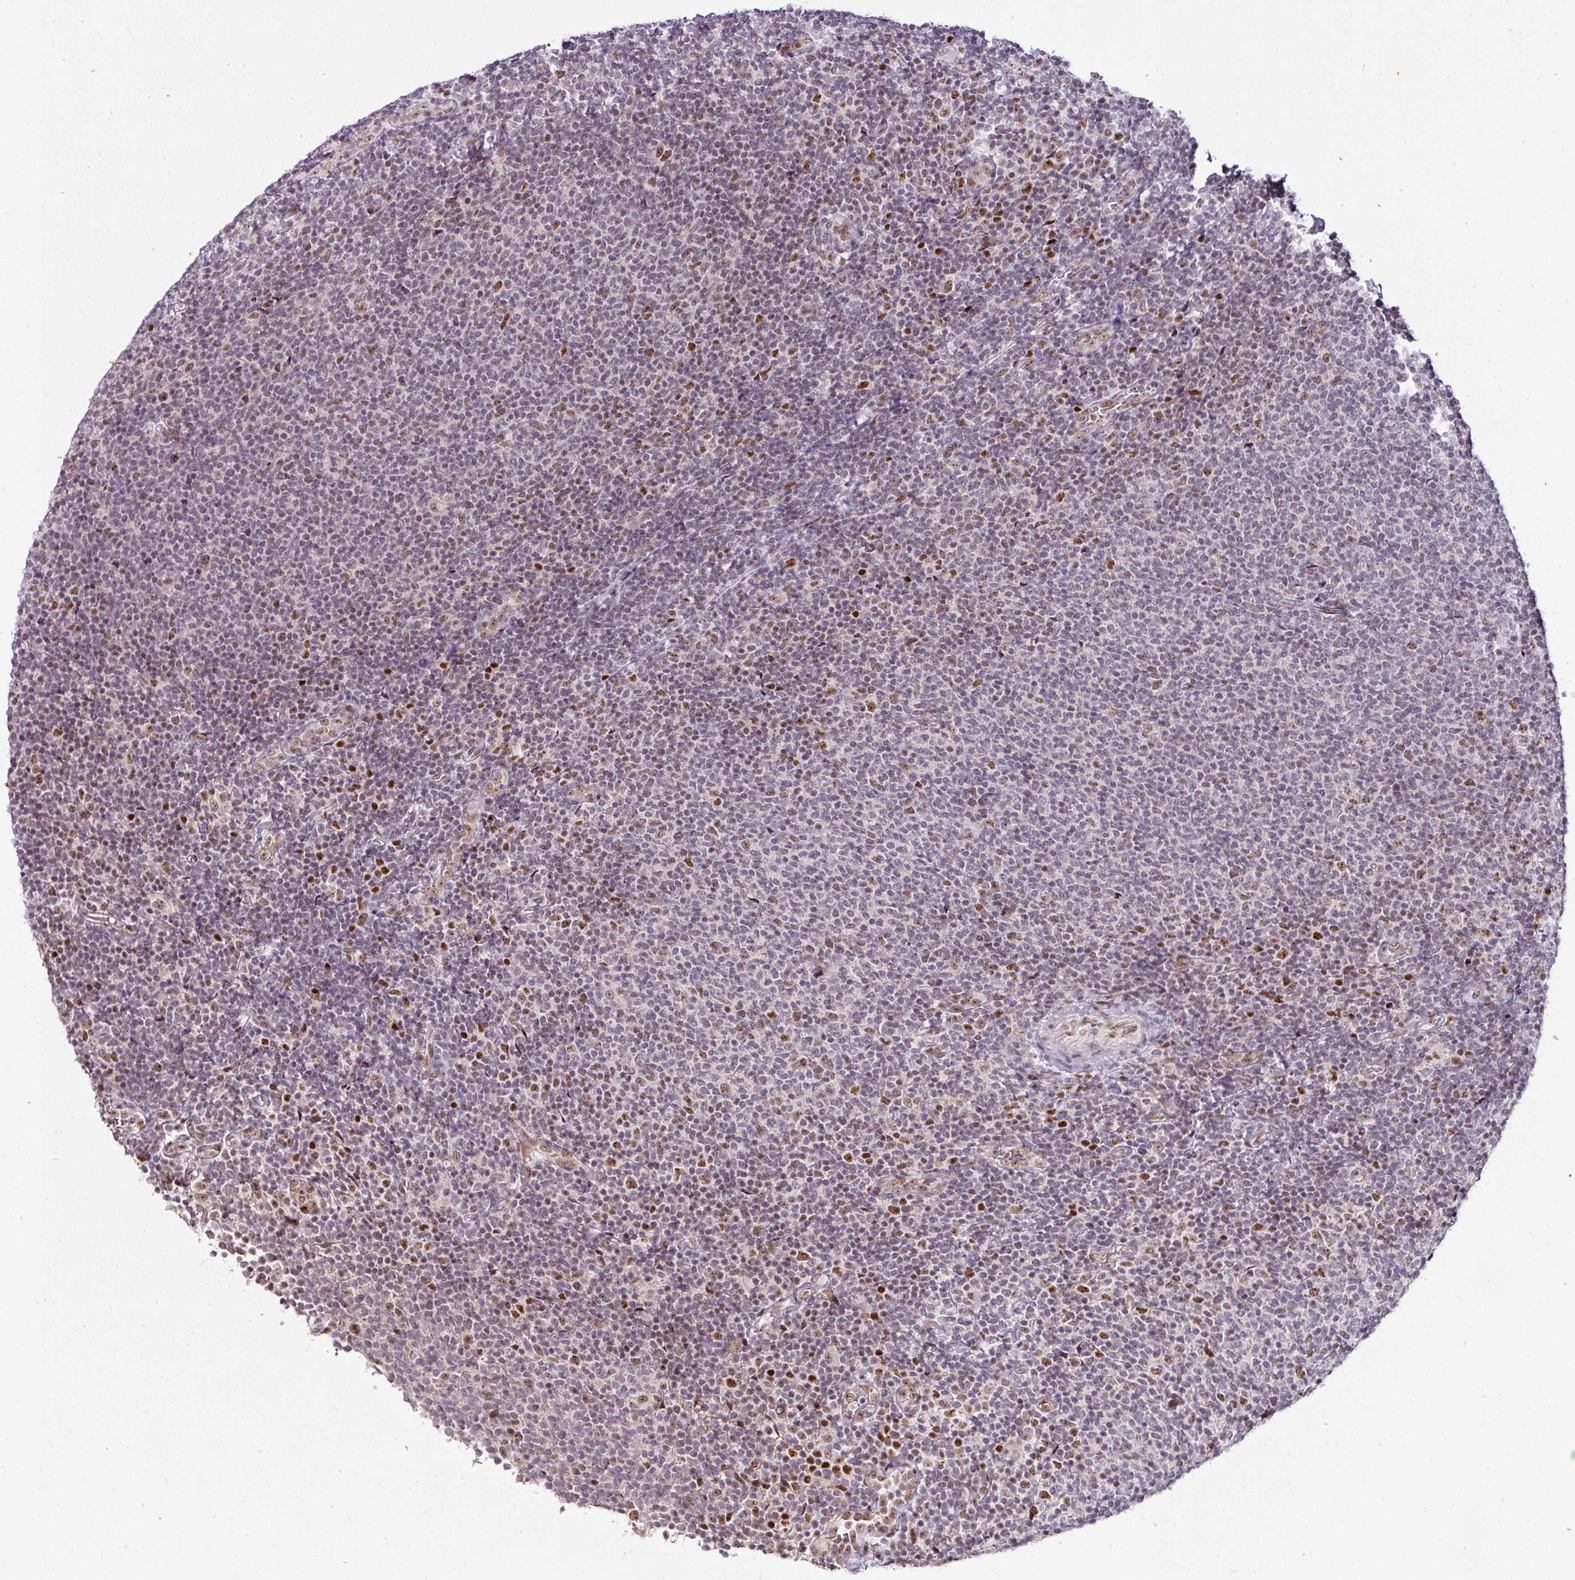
{"staining": {"intensity": "moderate", "quantity": "<25%", "location": "nuclear"}, "tissue": "lymphoma", "cell_type": "Tumor cells", "image_type": "cancer", "snomed": [{"axis": "morphology", "description": "Malignant lymphoma, non-Hodgkin's type, Low grade"}, {"axis": "topography", "description": "Lymph node"}], "caption": "The micrograph reveals immunohistochemical staining of malignant lymphoma, non-Hodgkin's type (low-grade). There is moderate nuclear staining is present in approximately <25% of tumor cells.", "gene": "KLF16", "patient": {"sex": "male", "age": 52}}